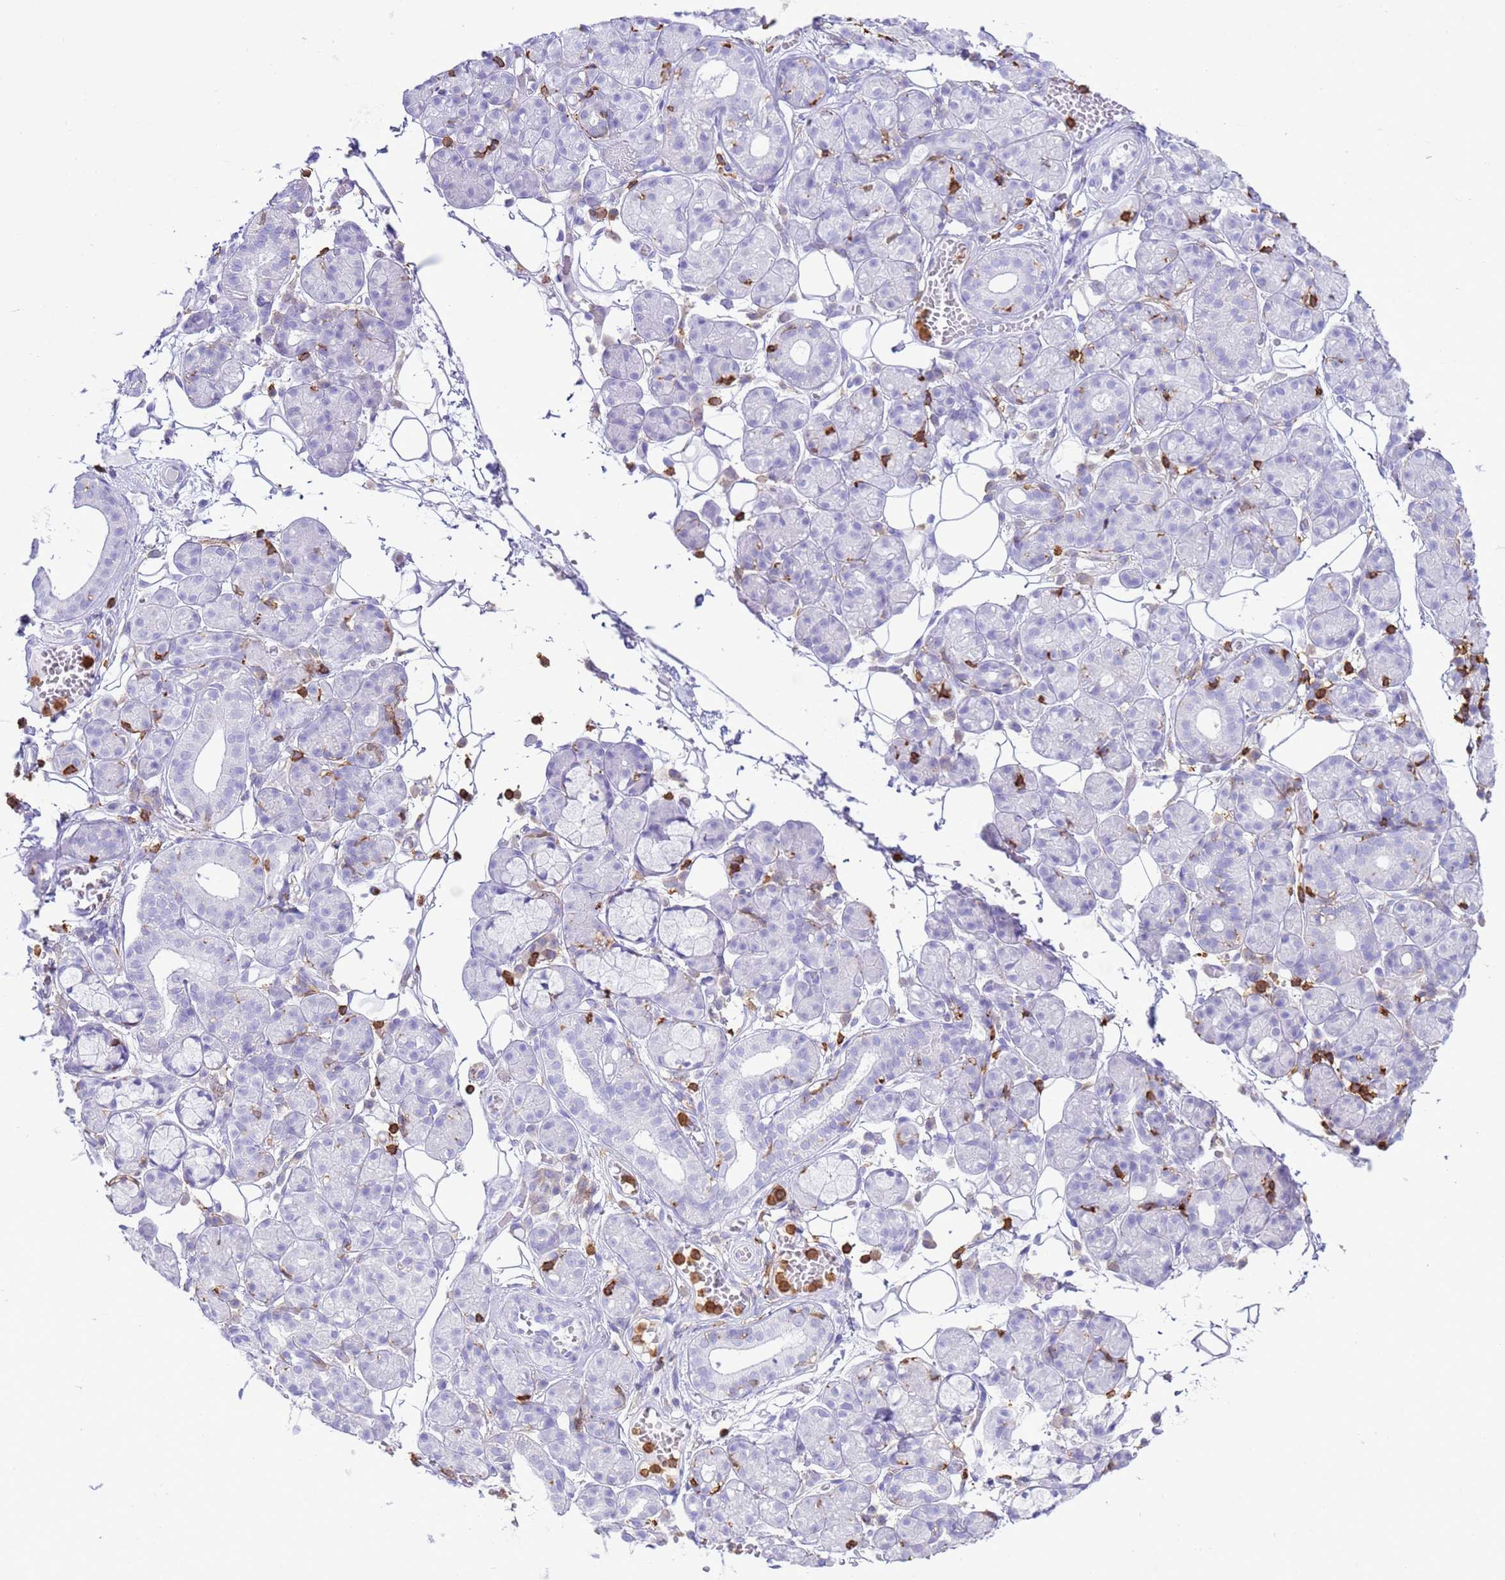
{"staining": {"intensity": "negative", "quantity": "none", "location": "none"}, "tissue": "salivary gland", "cell_type": "Glandular cells", "image_type": "normal", "snomed": [{"axis": "morphology", "description": "Normal tissue, NOS"}, {"axis": "topography", "description": "Salivary gland"}], "caption": "Photomicrograph shows no protein expression in glandular cells of normal salivary gland. The staining was performed using DAB (3,3'-diaminobenzidine) to visualize the protein expression in brown, while the nuclei were stained in blue with hematoxylin (Magnification: 20x).", "gene": "IRF5", "patient": {"sex": "male", "age": 63}}